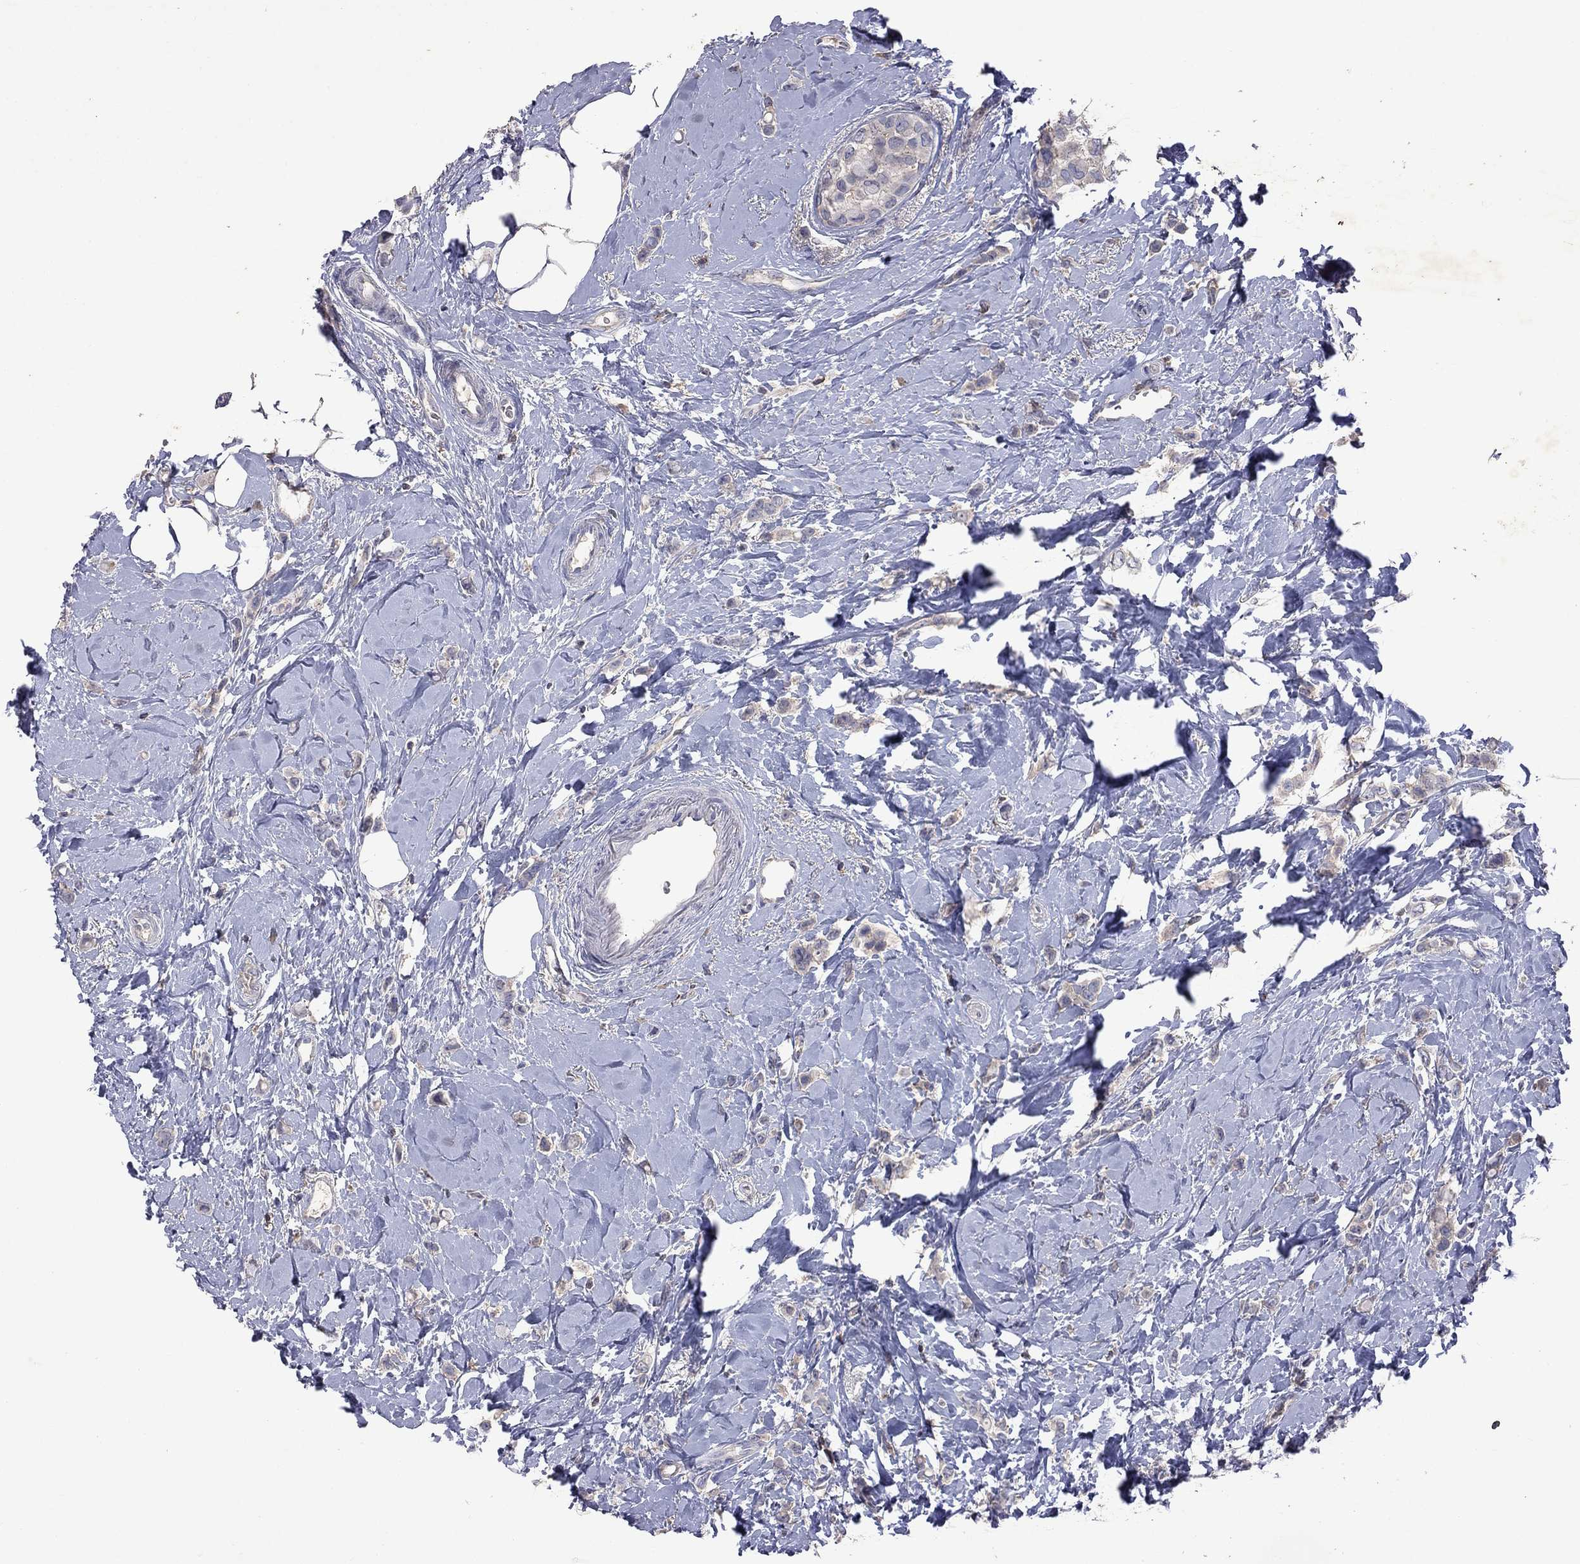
{"staining": {"intensity": "negative", "quantity": "none", "location": "none"}, "tissue": "breast cancer", "cell_type": "Tumor cells", "image_type": "cancer", "snomed": [{"axis": "morphology", "description": "Lobular carcinoma"}, {"axis": "topography", "description": "Breast"}], "caption": "This image is of breast cancer (lobular carcinoma) stained with IHC to label a protein in brown with the nuclei are counter-stained blue. There is no expression in tumor cells.", "gene": "IPCEF1", "patient": {"sex": "female", "age": 66}}